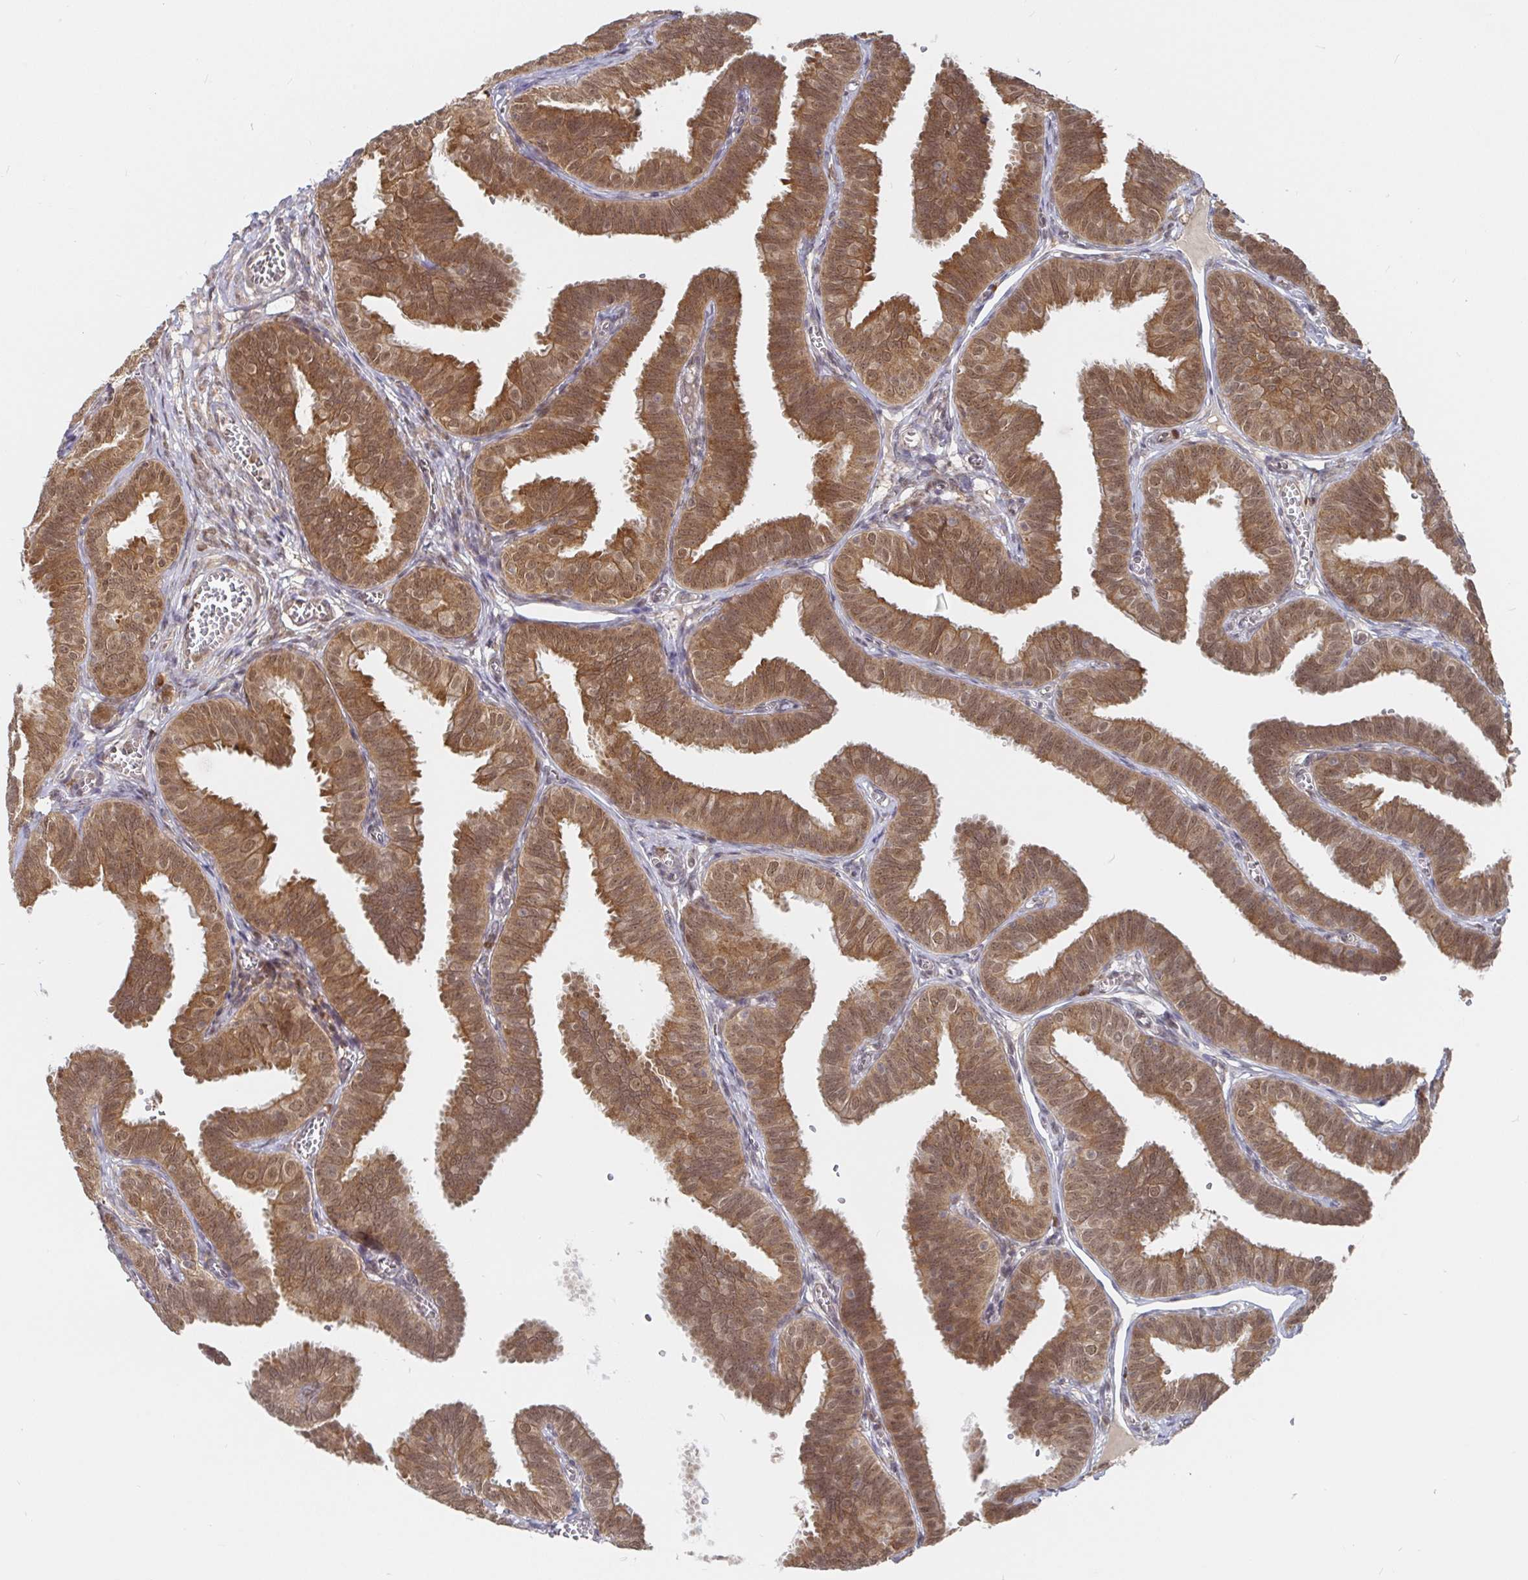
{"staining": {"intensity": "moderate", "quantity": ">75%", "location": "cytoplasmic/membranous,nuclear"}, "tissue": "fallopian tube", "cell_type": "Glandular cells", "image_type": "normal", "snomed": [{"axis": "morphology", "description": "Normal tissue, NOS"}, {"axis": "topography", "description": "Fallopian tube"}], "caption": "DAB immunohistochemical staining of unremarkable fallopian tube reveals moderate cytoplasmic/membranous,nuclear protein positivity in about >75% of glandular cells.", "gene": "ALG1L2", "patient": {"sex": "female", "age": 25}}